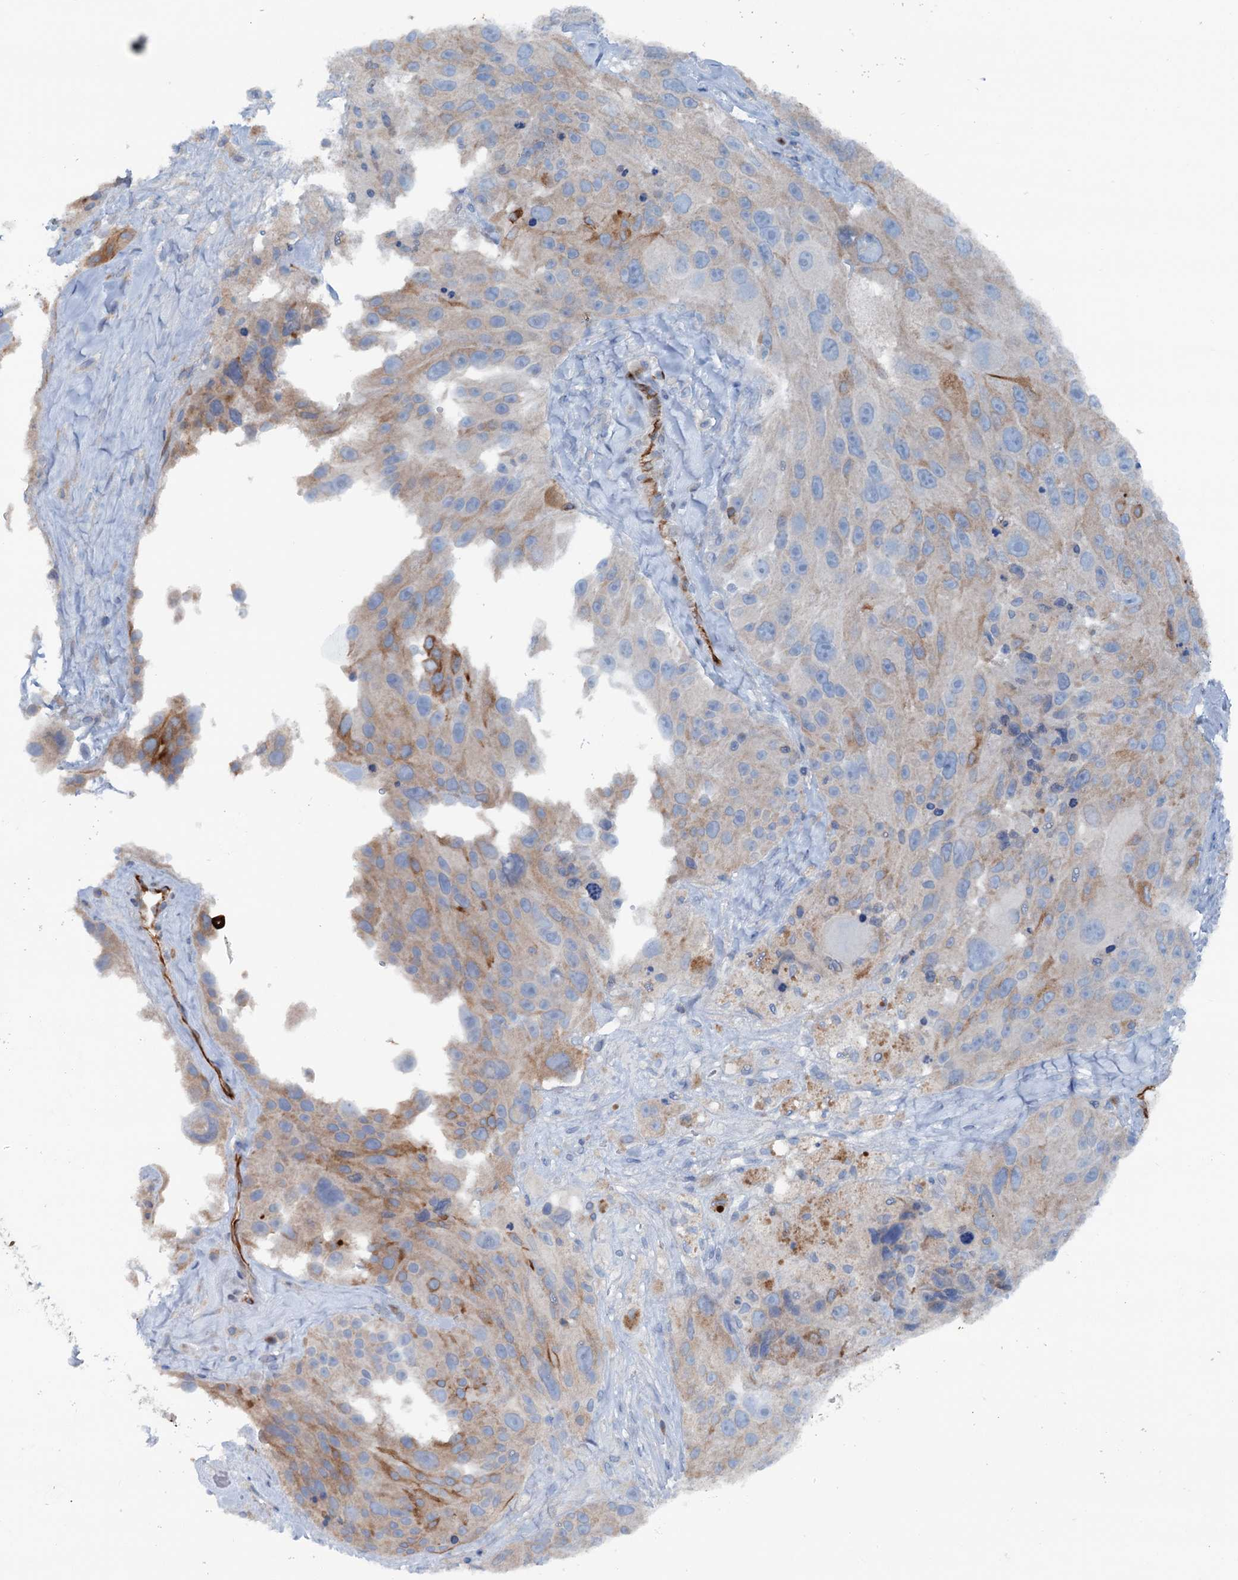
{"staining": {"intensity": "weak", "quantity": ">75%", "location": "cytoplasmic/membranous"}, "tissue": "melanoma", "cell_type": "Tumor cells", "image_type": "cancer", "snomed": [{"axis": "morphology", "description": "Malignant melanoma, Metastatic site"}, {"axis": "topography", "description": "Lymph node"}], "caption": "A histopathology image of malignant melanoma (metastatic site) stained for a protein reveals weak cytoplasmic/membranous brown staining in tumor cells.", "gene": "CALCOCO1", "patient": {"sex": "male", "age": 62}}